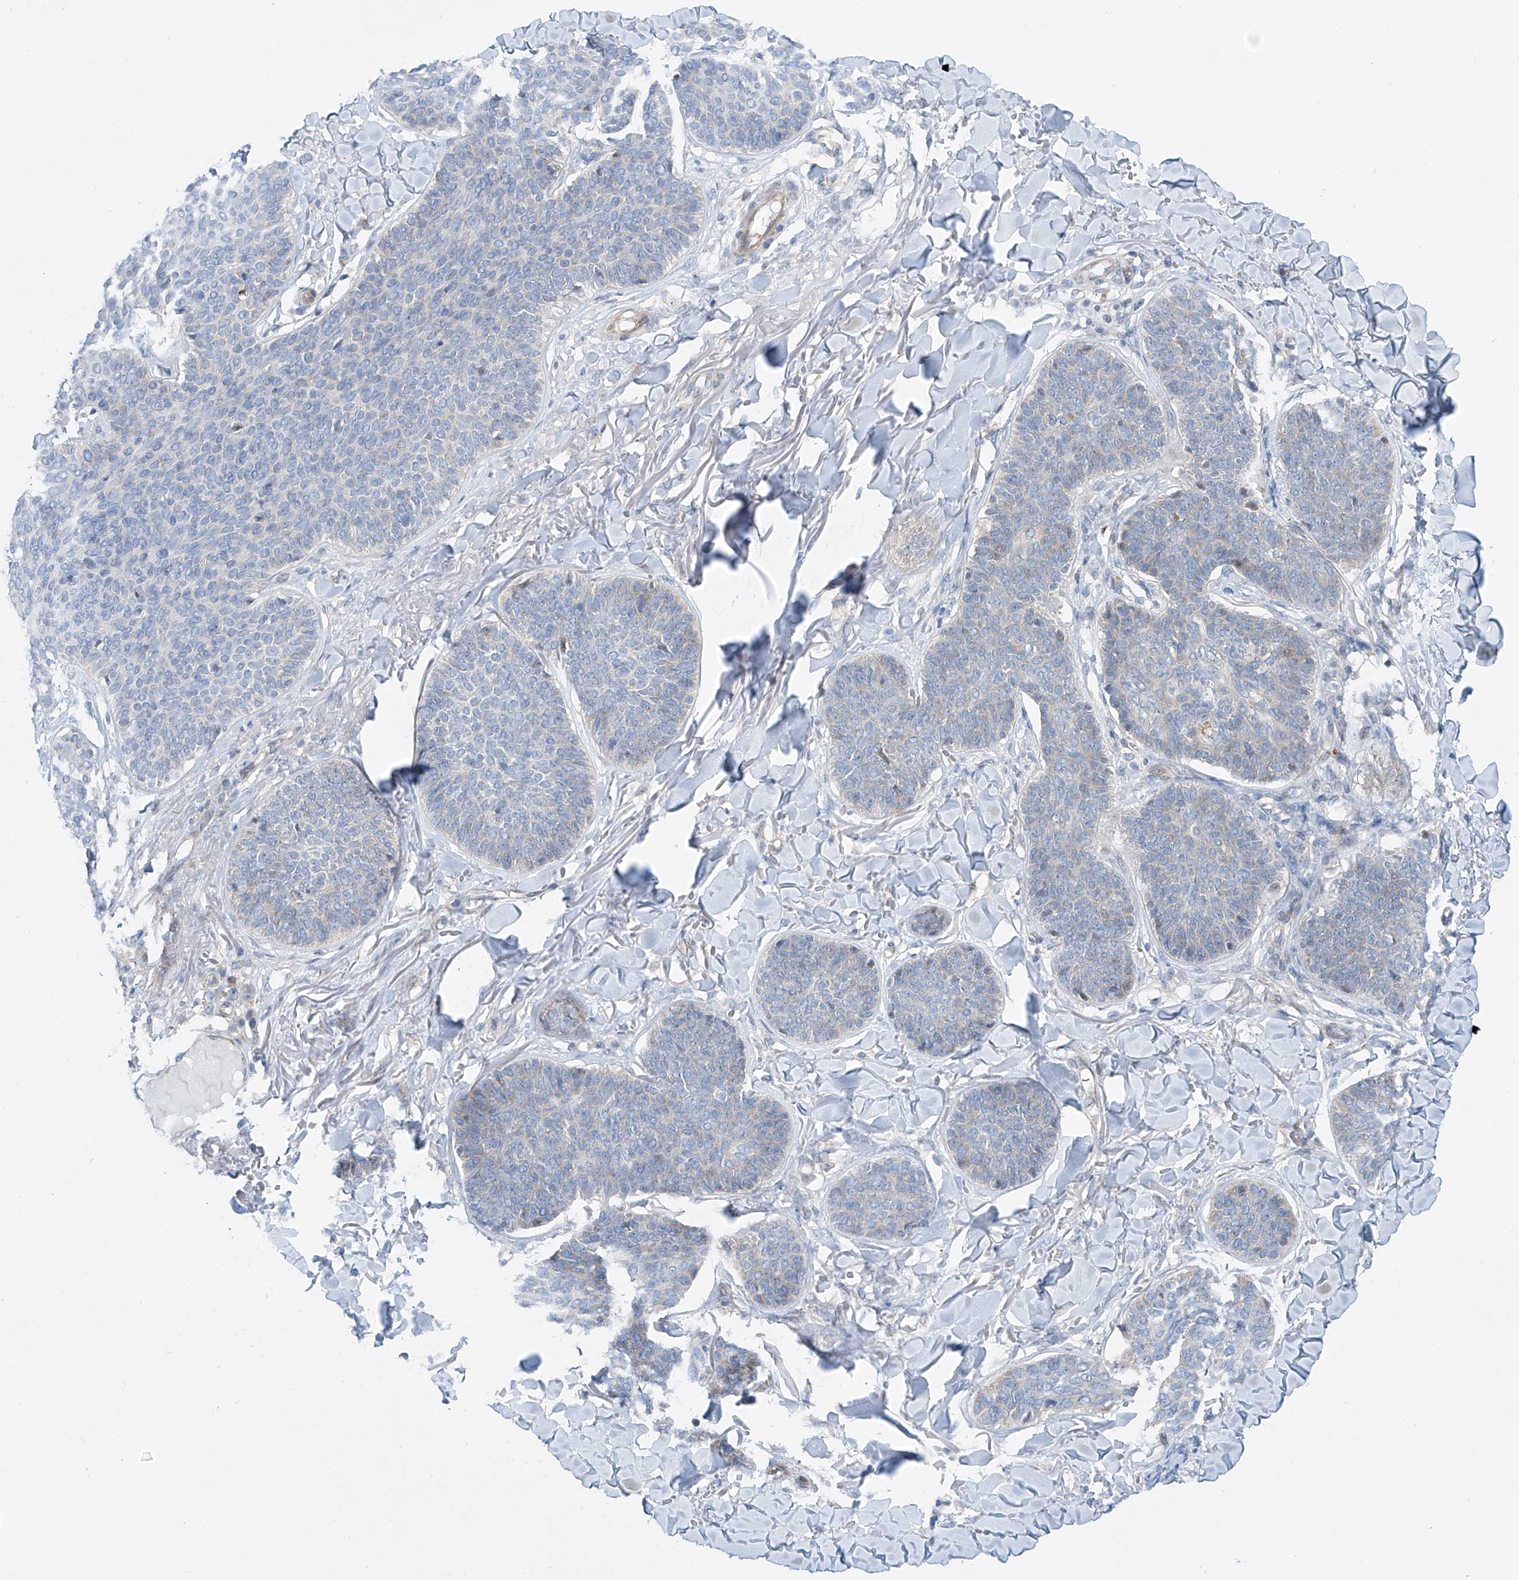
{"staining": {"intensity": "negative", "quantity": "none", "location": "none"}, "tissue": "skin cancer", "cell_type": "Tumor cells", "image_type": "cancer", "snomed": [{"axis": "morphology", "description": "Basal cell carcinoma"}, {"axis": "topography", "description": "Skin"}], "caption": "Immunohistochemistry (IHC) image of neoplastic tissue: human skin cancer (basal cell carcinoma) stained with DAB exhibits no significant protein expression in tumor cells. Brightfield microscopy of IHC stained with DAB (brown) and hematoxylin (blue), captured at high magnification.", "gene": "CLDND1", "patient": {"sex": "male", "age": 85}}